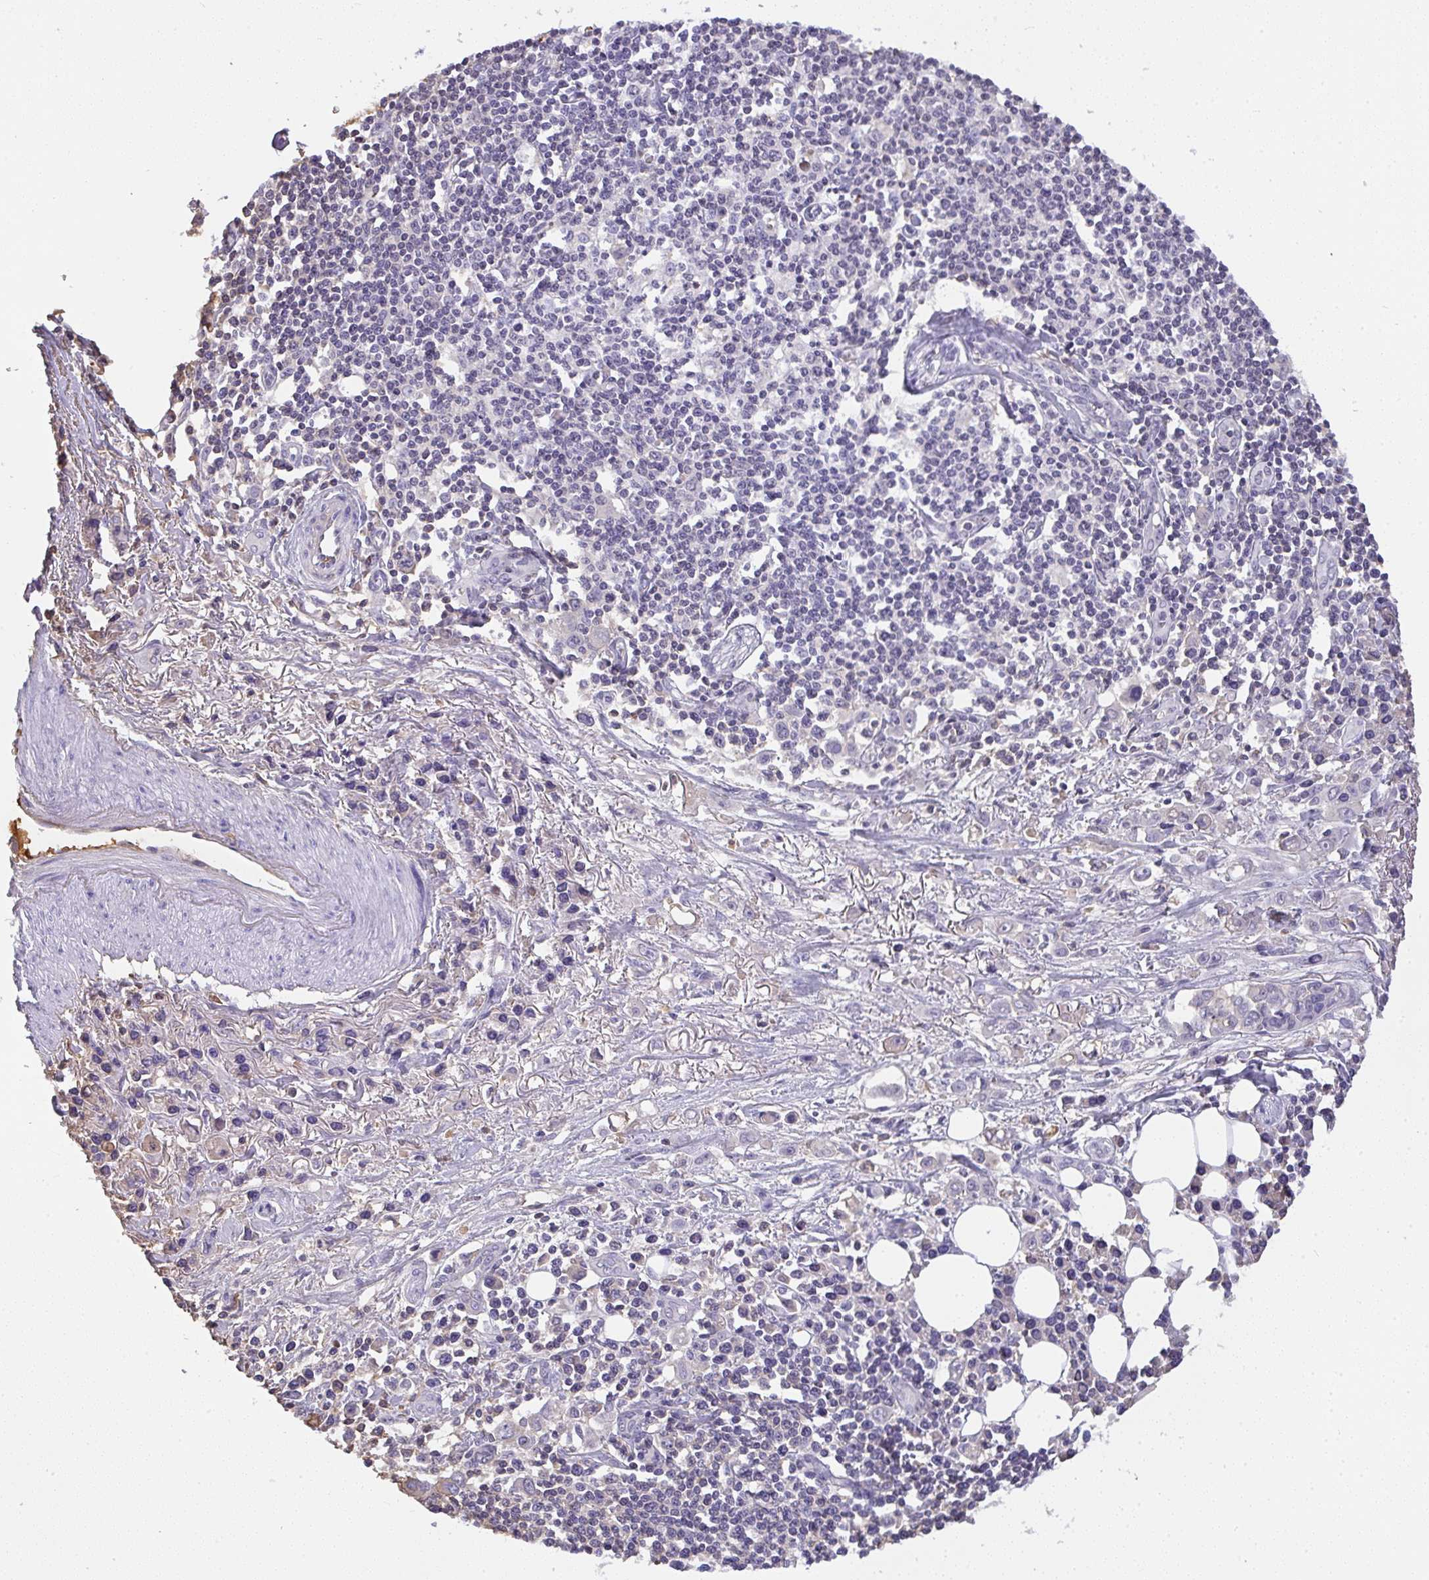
{"staining": {"intensity": "negative", "quantity": "none", "location": "none"}, "tissue": "stomach cancer", "cell_type": "Tumor cells", "image_type": "cancer", "snomed": [{"axis": "morphology", "description": "Adenocarcinoma, NOS"}, {"axis": "topography", "description": "Stomach, upper"}], "caption": "Immunohistochemistry of human stomach cancer displays no positivity in tumor cells.", "gene": "SMYD5", "patient": {"sex": "male", "age": 75}}